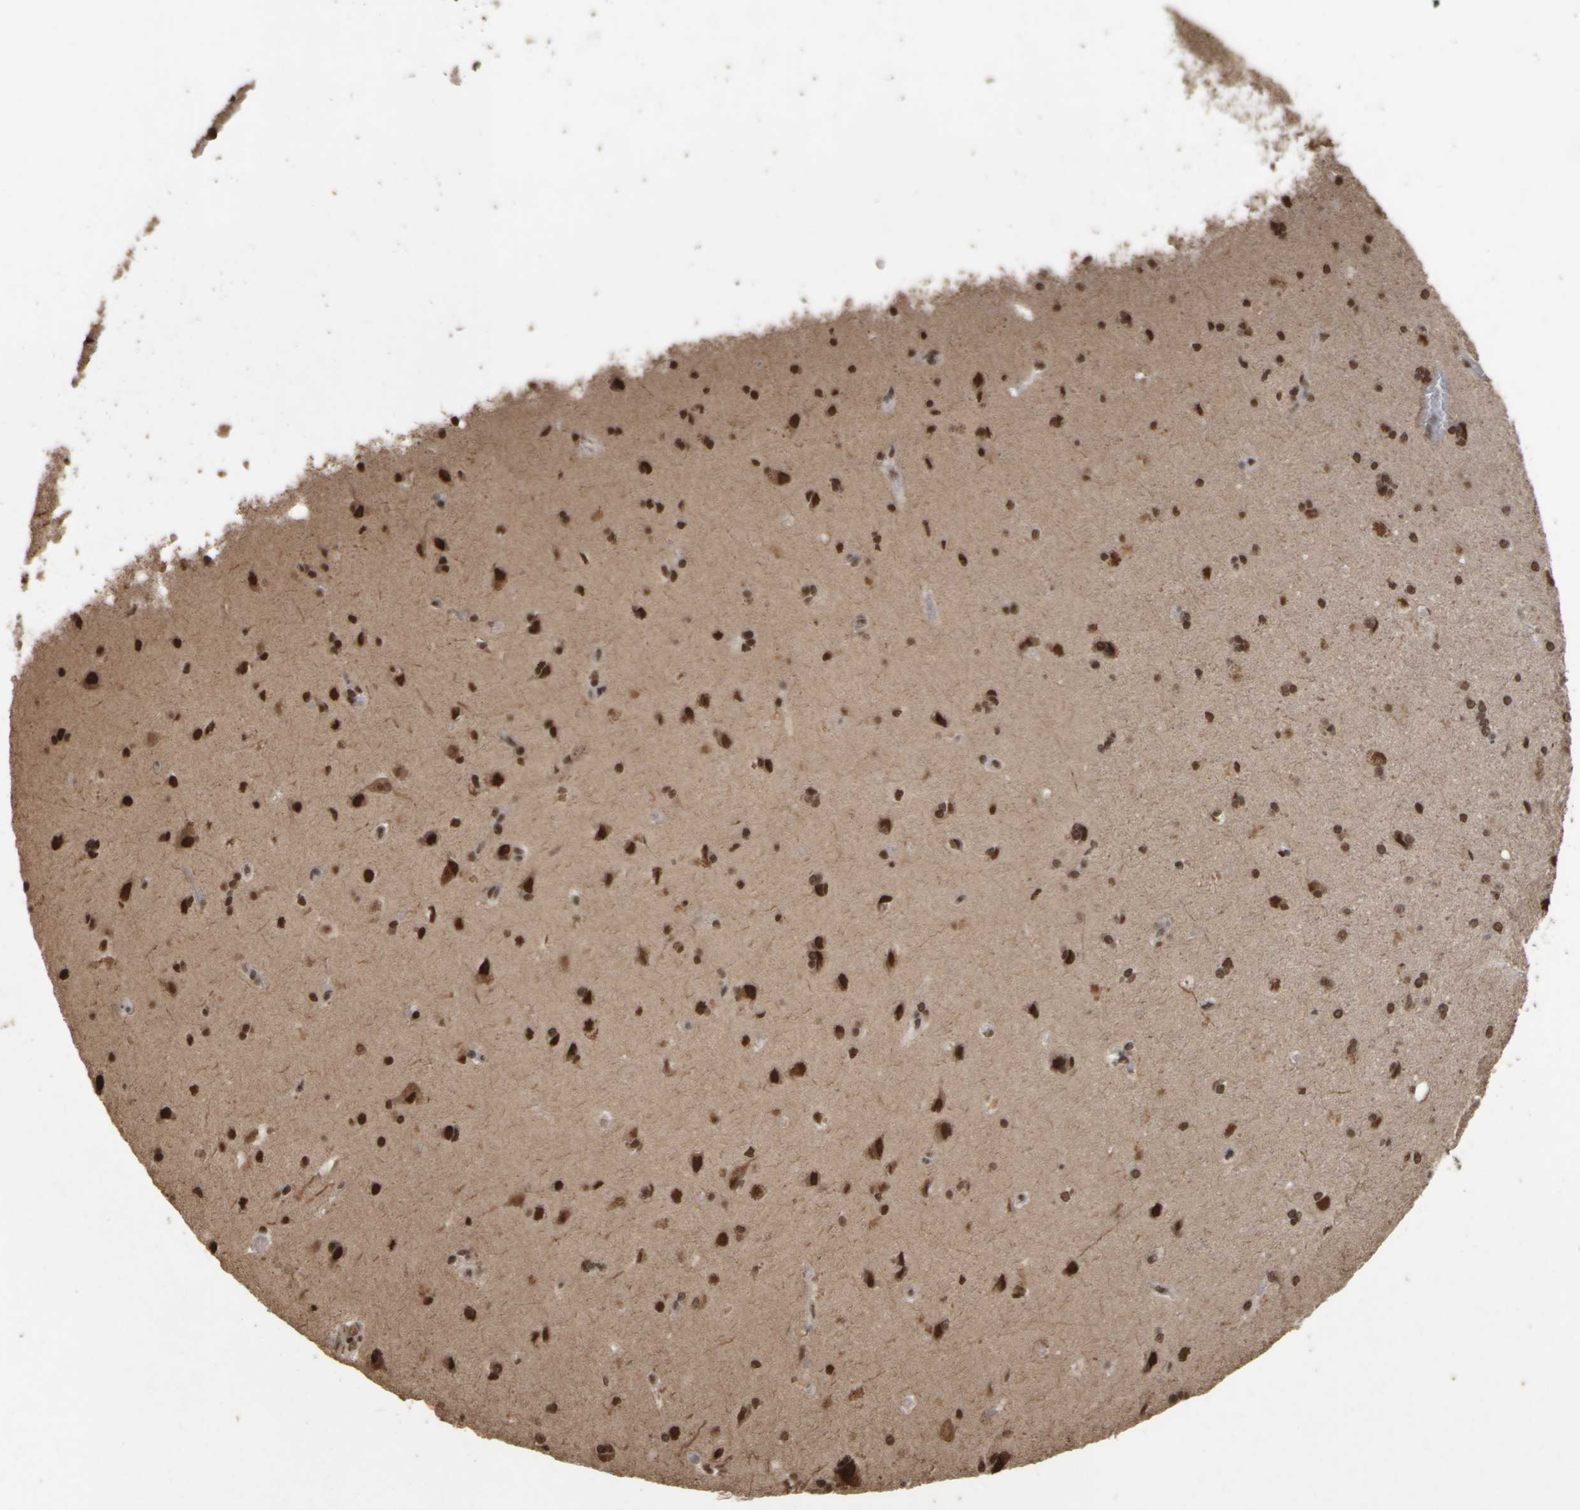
{"staining": {"intensity": "moderate", "quantity": ">75%", "location": "nuclear"}, "tissue": "cerebral cortex", "cell_type": "Endothelial cells", "image_type": "normal", "snomed": [{"axis": "morphology", "description": "Normal tissue, NOS"}, {"axis": "topography", "description": "Cerebral cortex"}], "caption": "Immunohistochemistry (IHC) staining of normal cerebral cortex, which shows medium levels of moderate nuclear staining in about >75% of endothelial cells indicating moderate nuclear protein expression. The staining was performed using DAB (3,3'-diaminobenzidine) (brown) for protein detection and nuclei were counterstained in hematoxylin (blue).", "gene": "ZFHX4", "patient": {"sex": "male", "age": 62}}